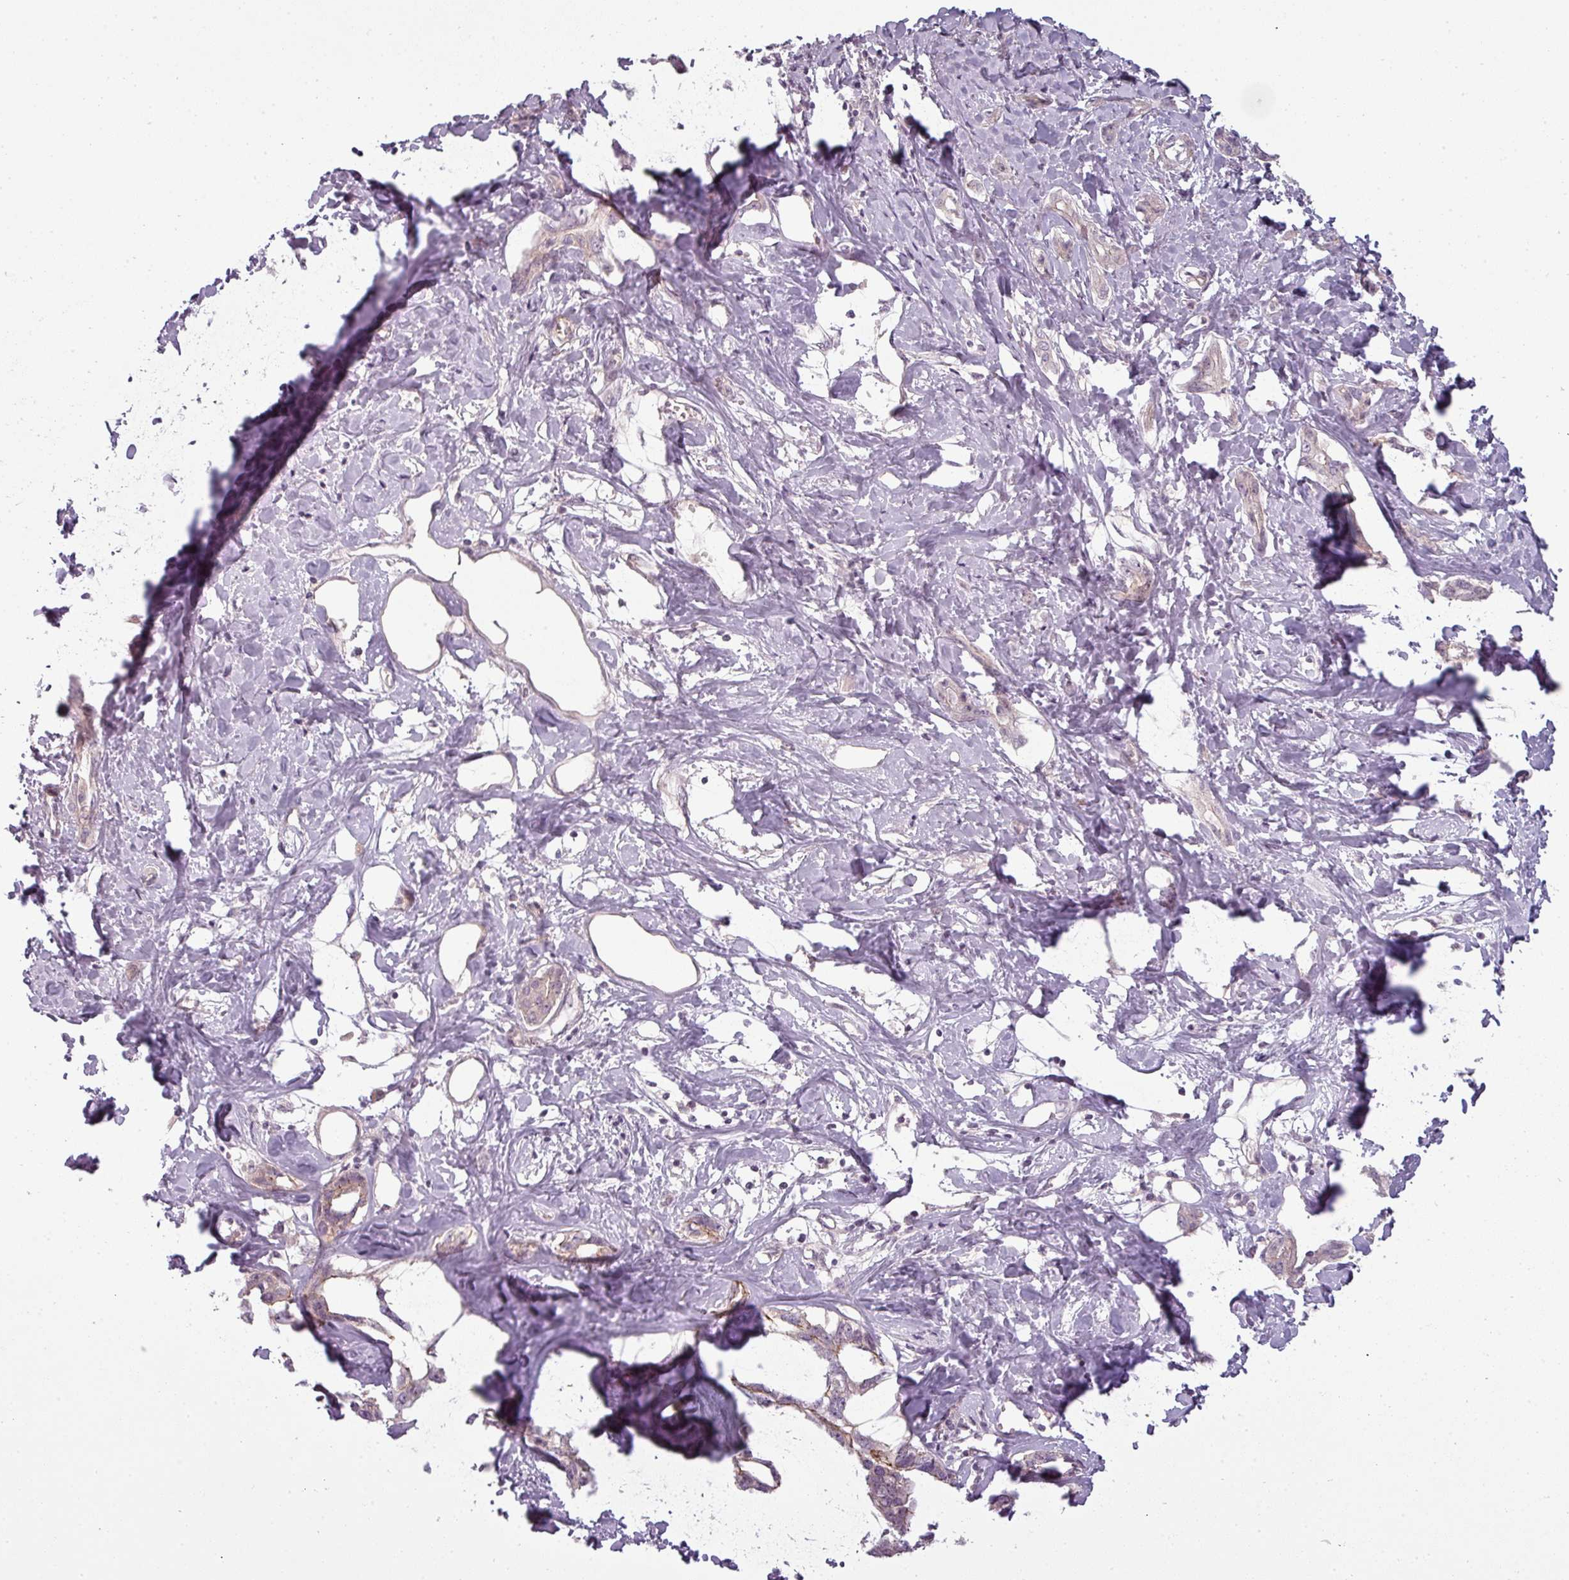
{"staining": {"intensity": "weak", "quantity": "<25%", "location": "cytoplasmic/membranous"}, "tissue": "liver cancer", "cell_type": "Tumor cells", "image_type": "cancer", "snomed": [{"axis": "morphology", "description": "Cholangiocarcinoma"}, {"axis": "topography", "description": "Liver"}], "caption": "A micrograph of human liver cancer is negative for staining in tumor cells.", "gene": "SLC16A9", "patient": {"sex": "male", "age": 59}}